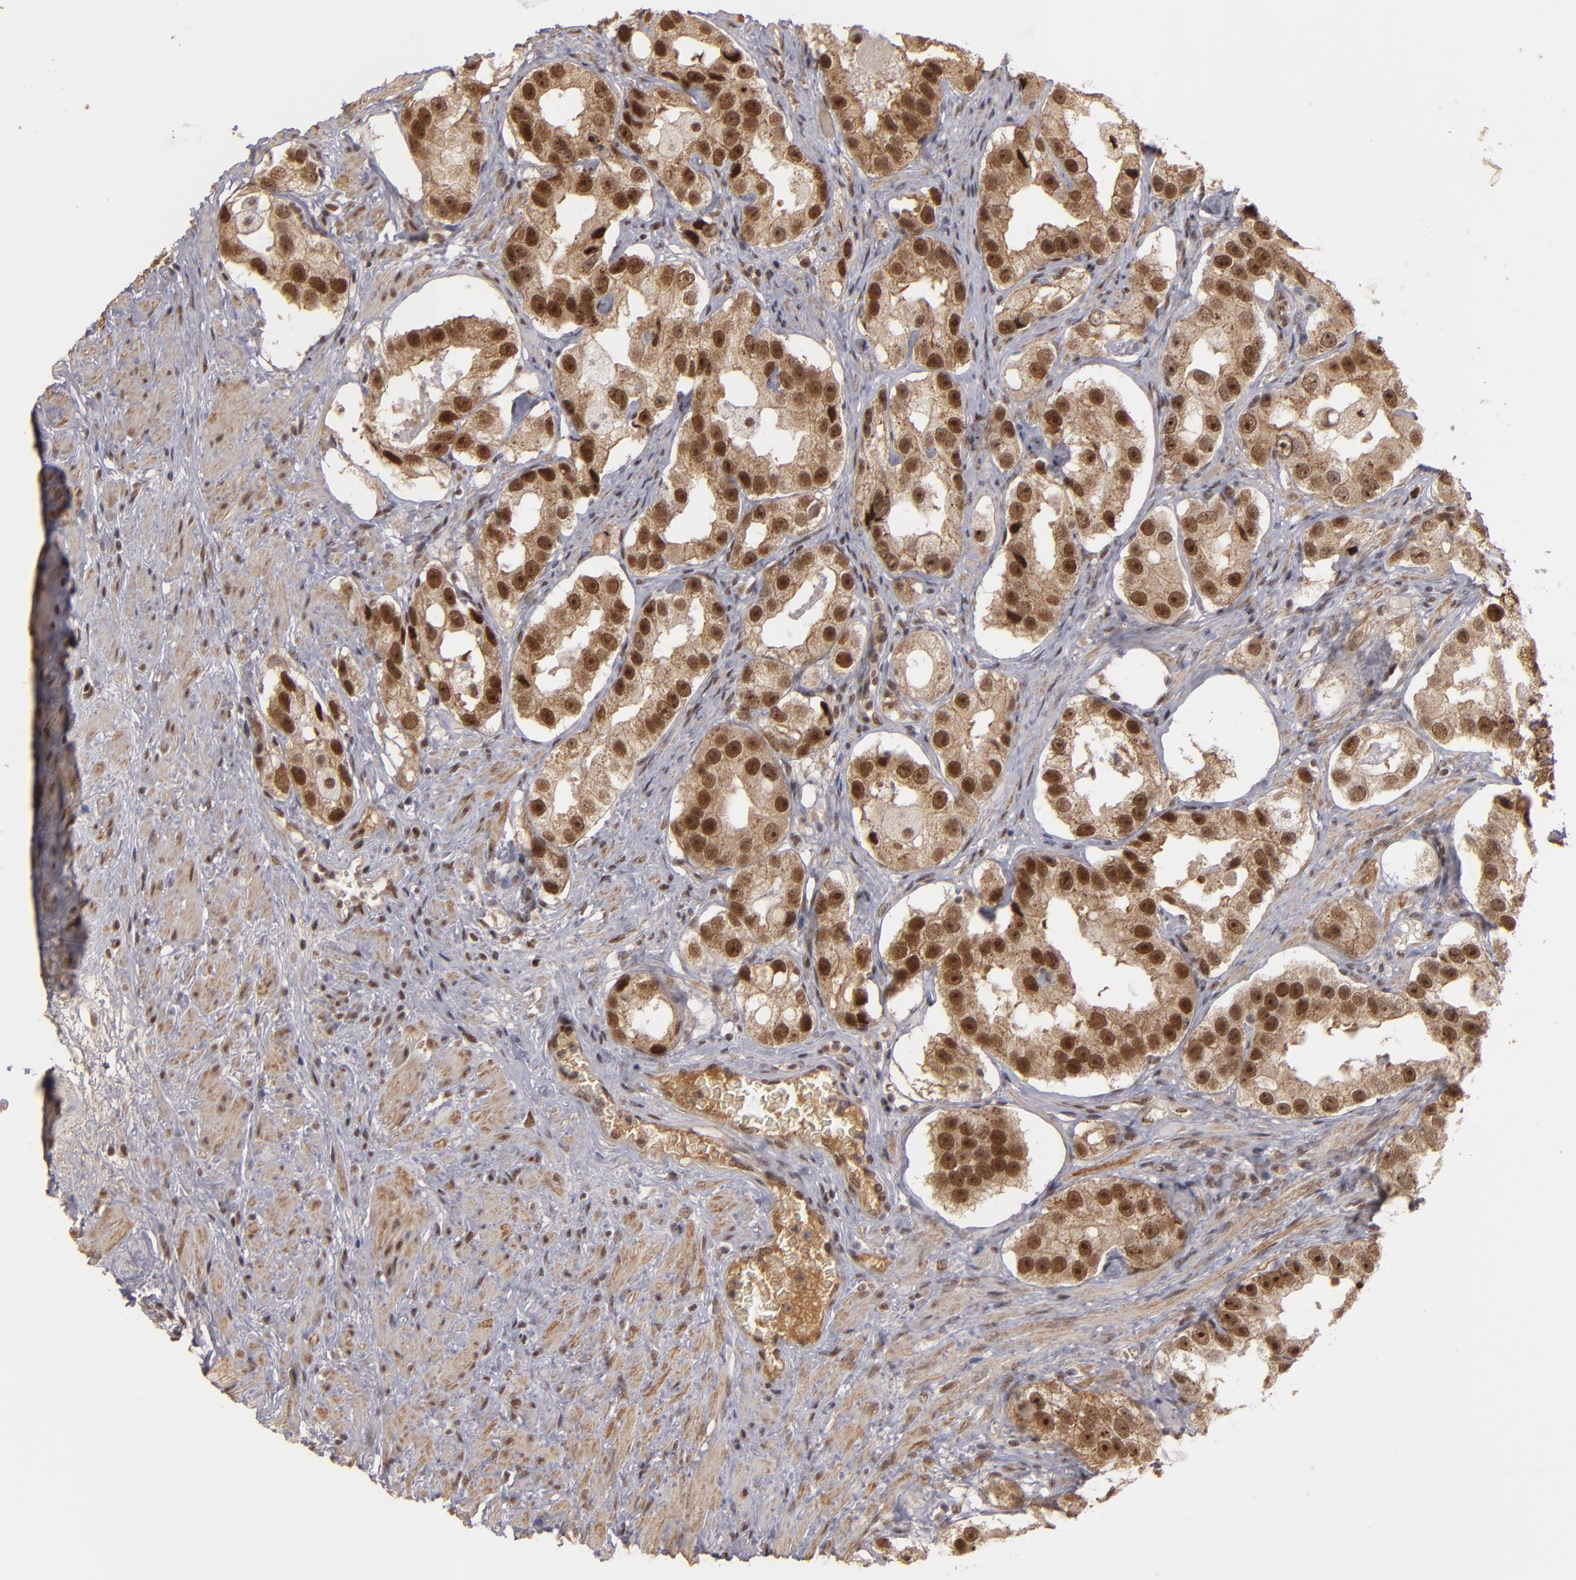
{"staining": {"intensity": "moderate", "quantity": ">75%", "location": "nuclear"}, "tissue": "prostate cancer", "cell_type": "Tumor cells", "image_type": "cancer", "snomed": [{"axis": "morphology", "description": "Adenocarcinoma, High grade"}, {"axis": "topography", "description": "Prostate"}], "caption": "High-grade adenocarcinoma (prostate) tissue displays moderate nuclear expression in about >75% of tumor cells Using DAB (3,3'-diaminobenzidine) (brown) and hematoxylin (blue) stains, captured at high magnification using brightfield microscopy.", "gene": "ZNF234", "patient": {"sex": "male", "age": 63}}